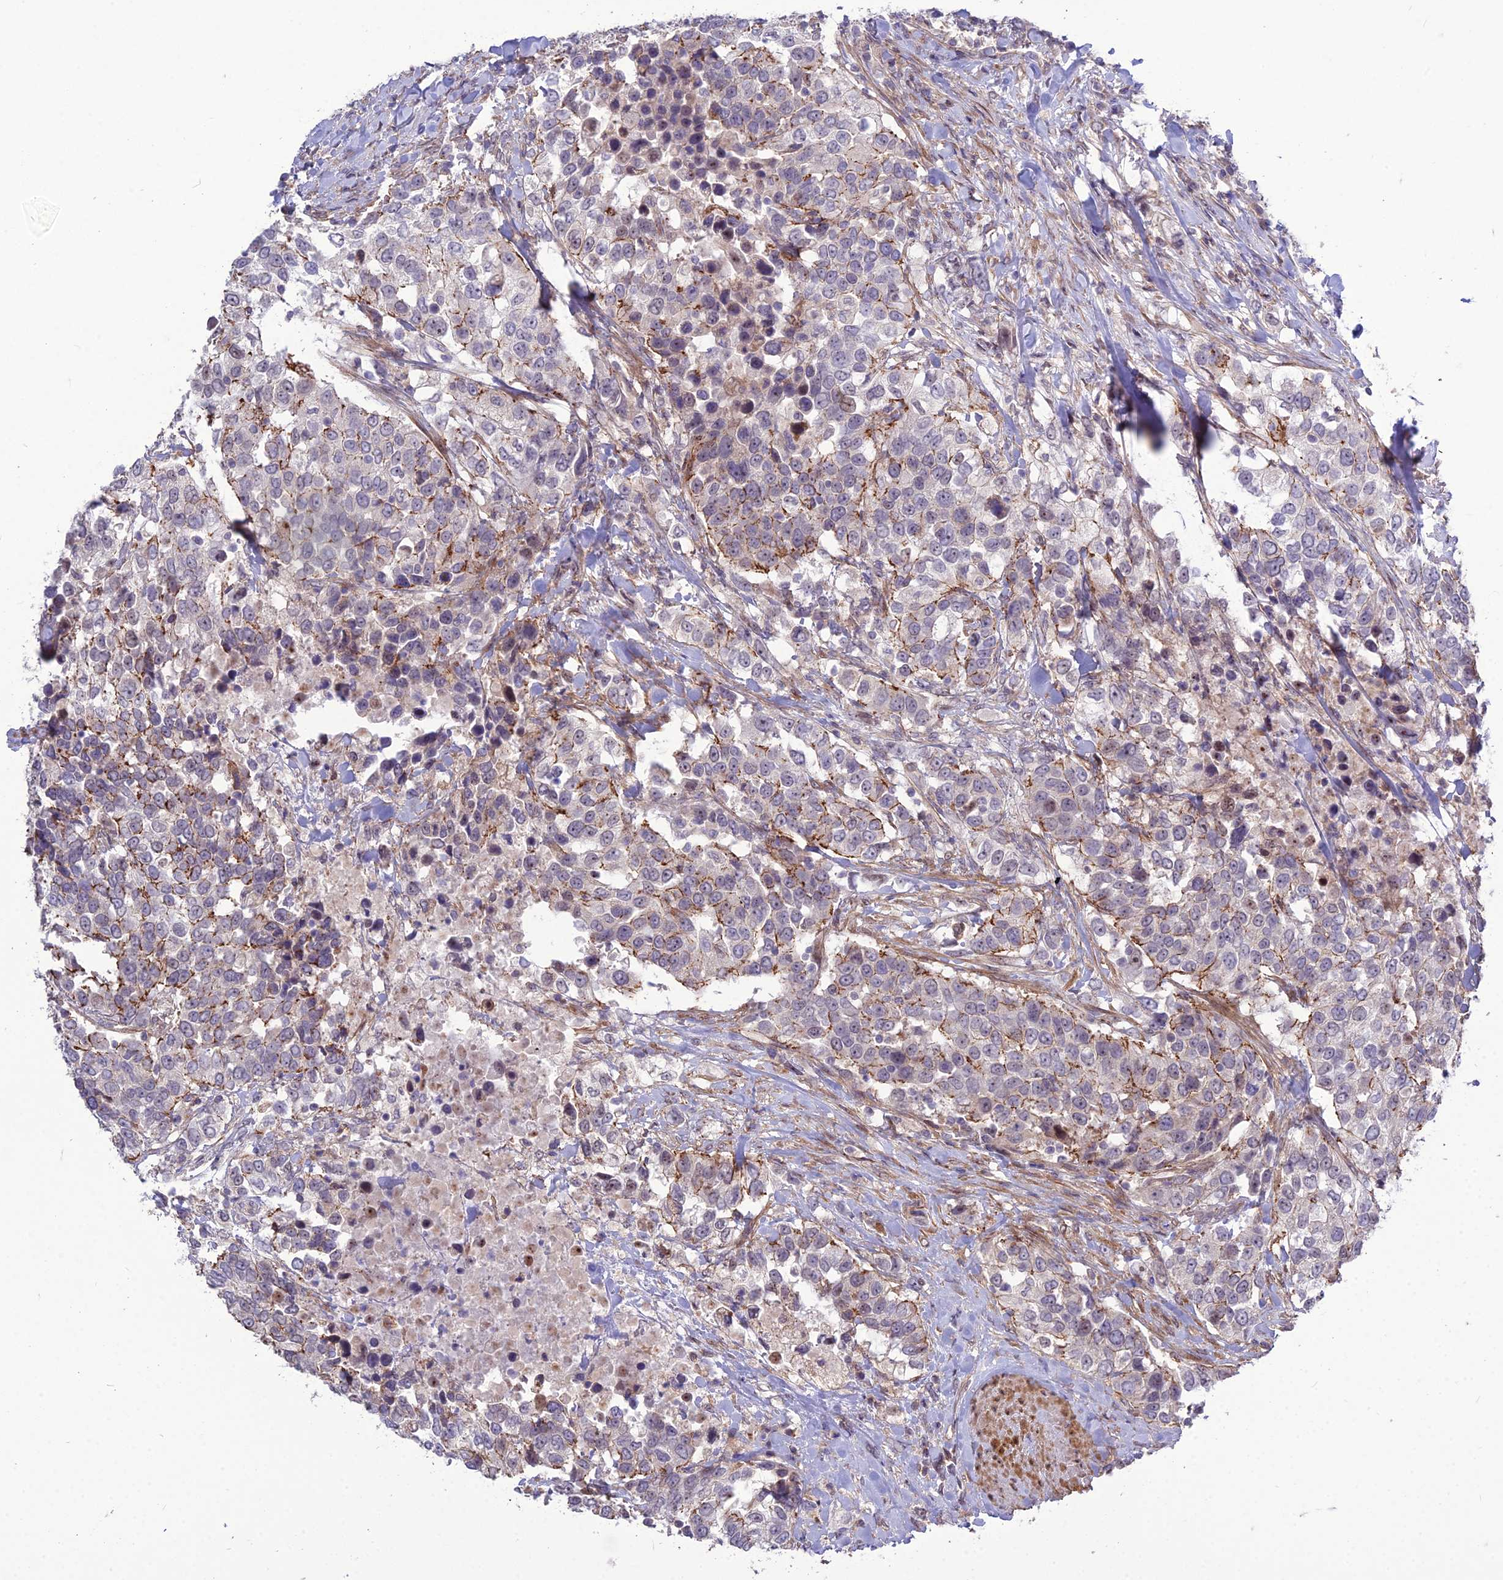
{"staining": {"intensity": "moderate", "quantity": "<25%", "location": "cytoplasmic/membranous"}, "tissue": "urothelial cancer", "cell_type": "Tumor cells", "image_type": "cancer", "snomed": [{"axis": "morphology", "description": "Urothelial carcinoma, High grade"}, {"axis": "topography", "description": "Urinary bladder"}], "caption": "Urothelial carcinoma (high-grade) was stained to show a protein in brown. There is low levels of moderate cytoplasmic/membranous staining in approximately <25% of tumor cells. (DAB = brown stain, brightfield microscopy at high magnification).", "gene": "TSPYL2", "patient": {"sex": "female", "age": 80}}